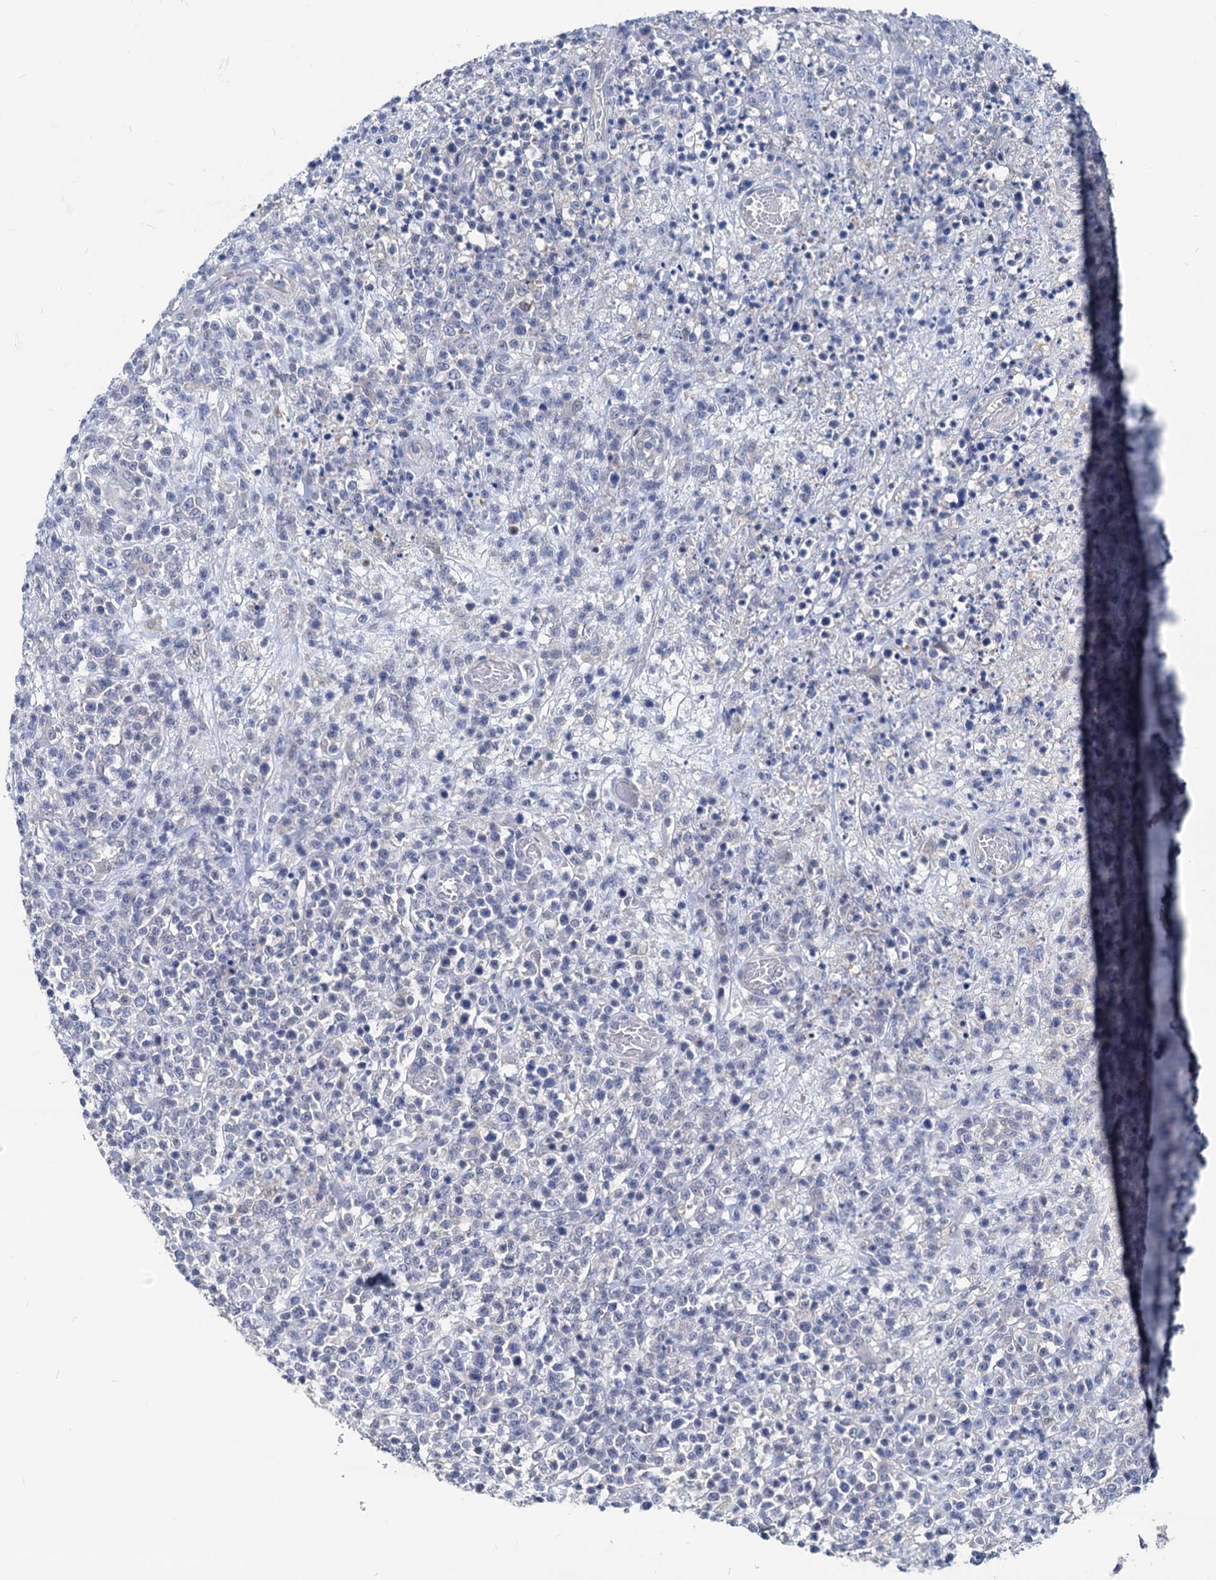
{"staining": {"intensity": "negative", "quantity": "none", "location": "none"}, "tissue": "lymphoma", "cell_type": "Tumor cells", "image_type": "cancer", "snomed": [{"axis": "morphology", "description": "Malignant lymphoma, non-Hodgkin's type, High grade"}, {"axis": "topography", "description": "Colon"}], "caption": "Human lymphoma stained for a protein using IHC displays no staining in tumor cells.", "gene": "GLO1", "patient": {"sex": "female", "age": 53}}